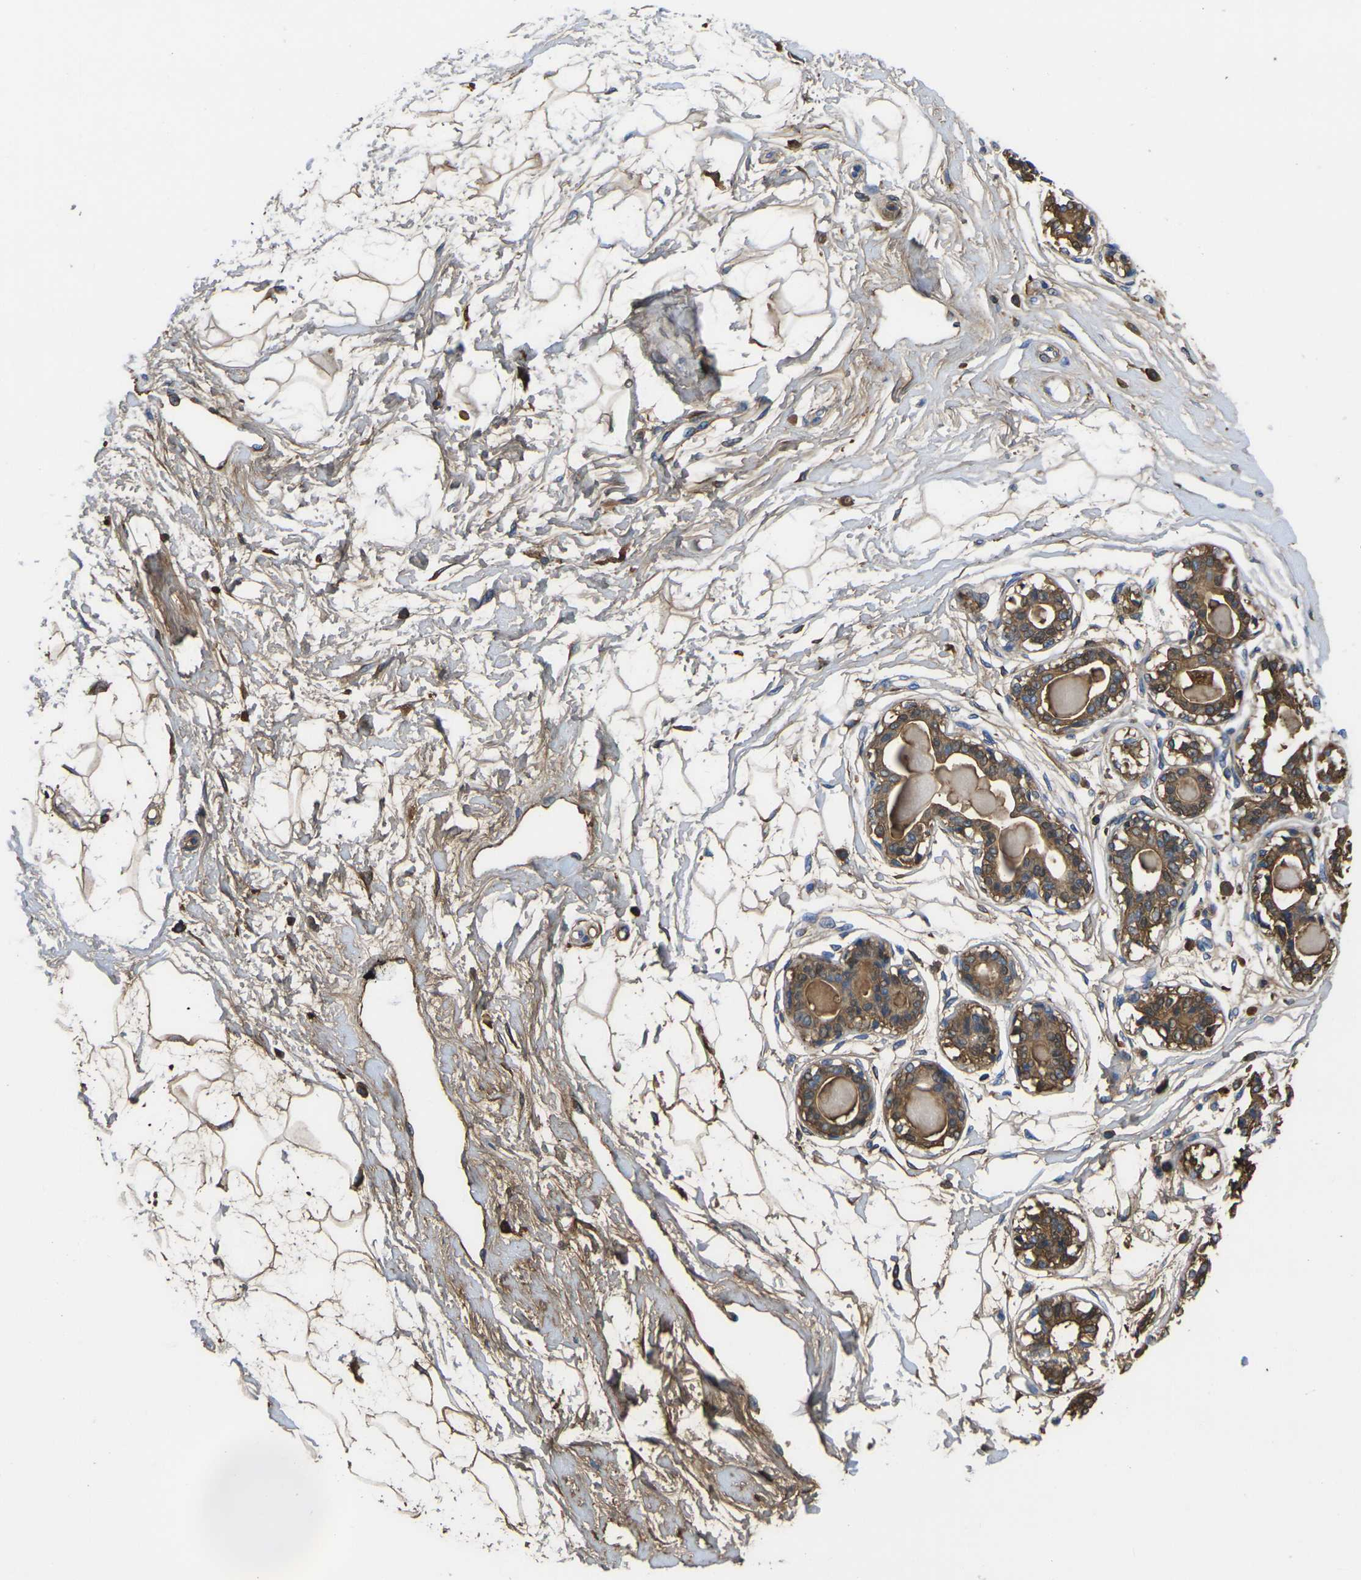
{"staining": {"intensity": "moderate", "quantity": ">75%", "location": "cytoplasmic/membranous"}, "tissue": "breast", "cell_type": "Adipocytes", "image_type": "normal", "snomed": [{"axis": "morphology", "description": "Normal tissue, NOS"}, {"axis": "topography", "description": "Breast"}], "caption": "Immunohistochemistry (IHC) photomicrograph of benign breast: human breast stained using IHC reveals medium levels of moderate protein expression localized specifically in the cytoplasmic/membranous of adipocytes, appearing as a cytoplasmic/membranous brown color.", "gene": "GREM2", "patient": {"sex": "female", "age": 45}}